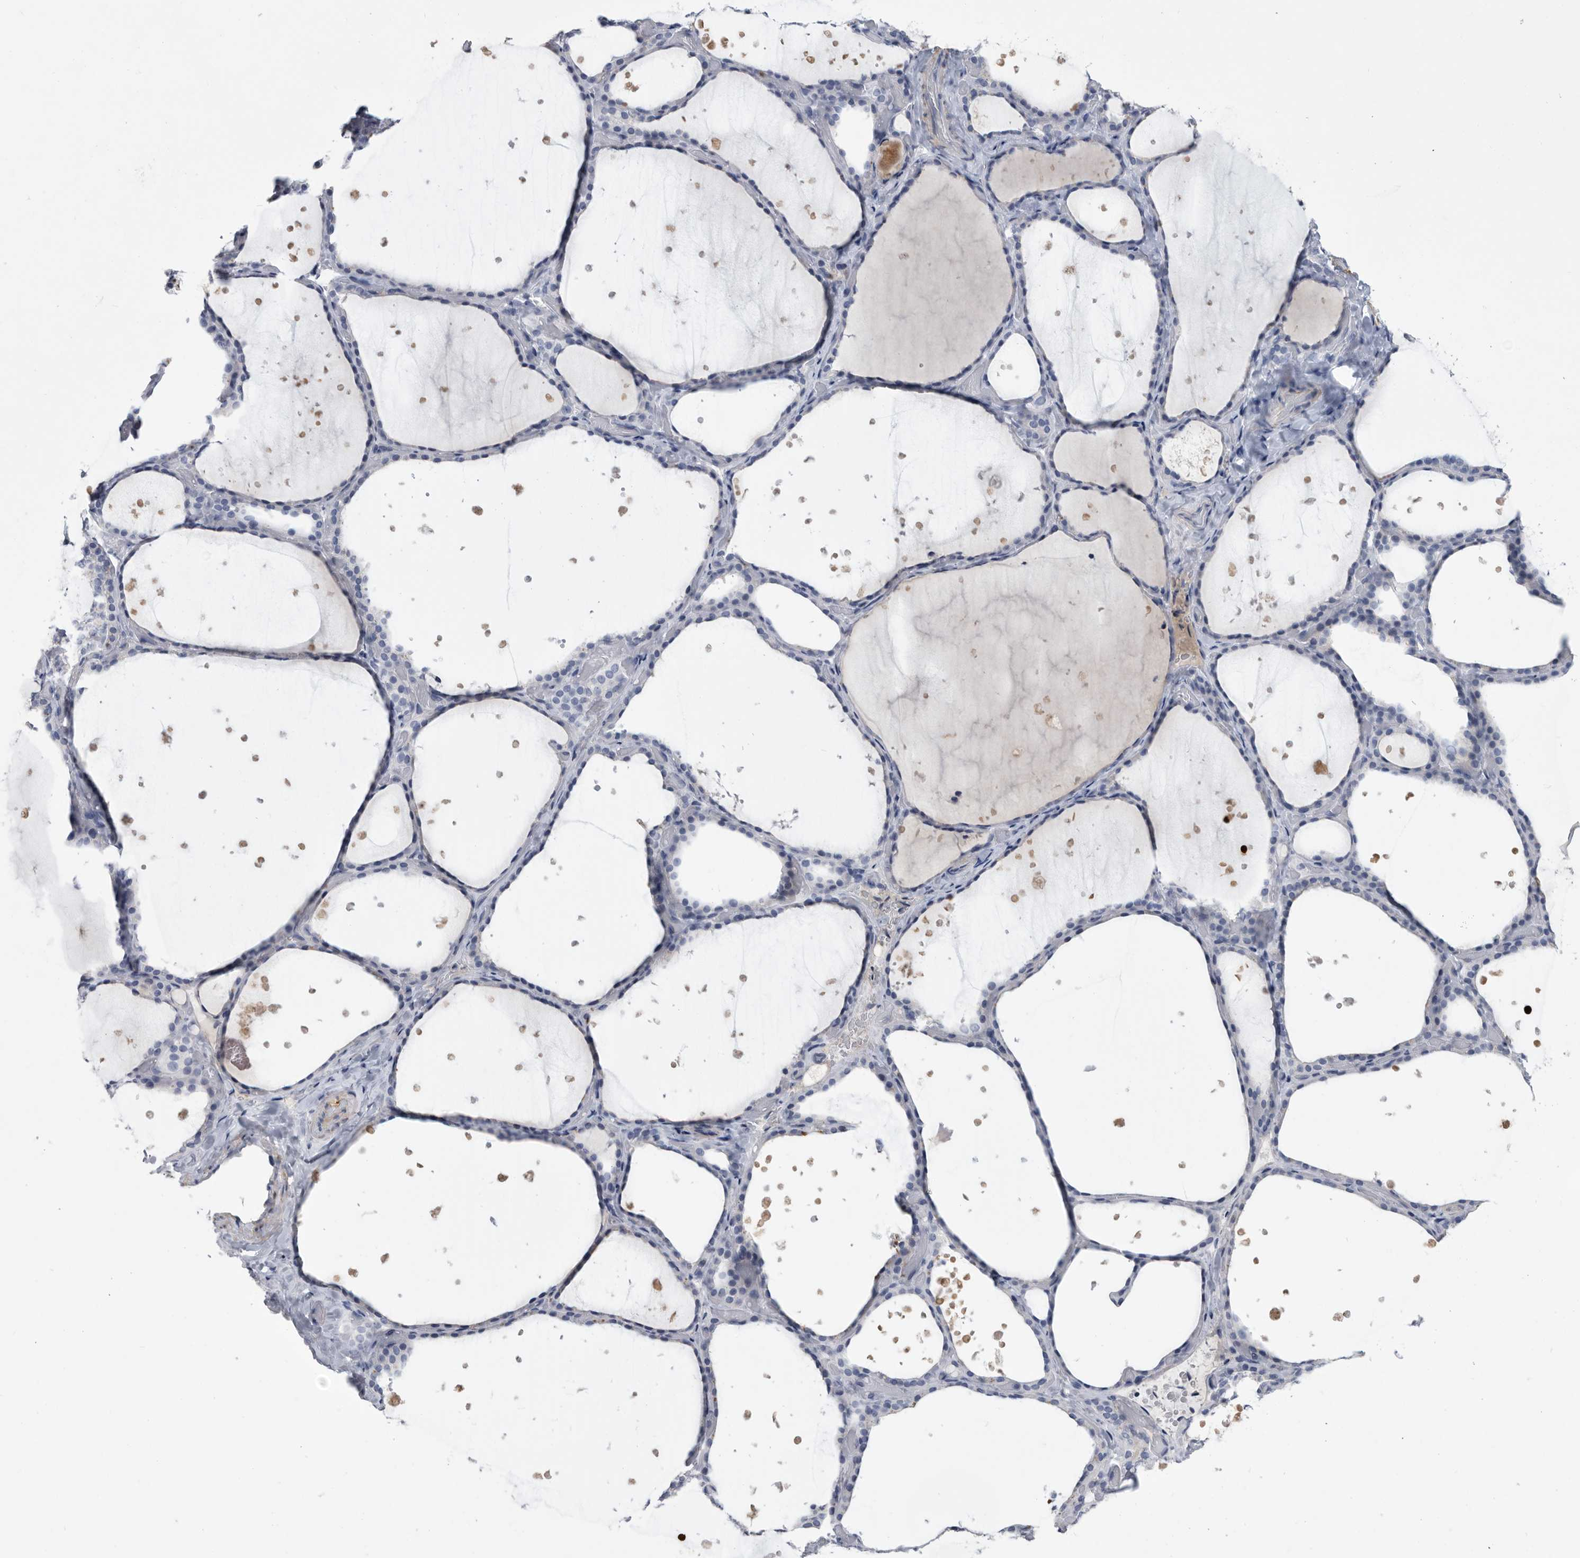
{"staining": {"intensity": "negative", "quantity": "none", "location": "none"}, "tissue": "thyroid gland", "cell_type": "Glandular cells", "image_type": "normal", "snomed": [{"axis": "morphology", "description": "Normal tissue, NOS"}, {"axis": "topography", "description": "Thyroid gland"}], "caption": "This is a image of immunohistochemistry staining of unremarkable thyroid gland, which shows no positivity in glandular cells.", "gene": "BTBD6", "patient": {"sex": "female", "age": 44}}